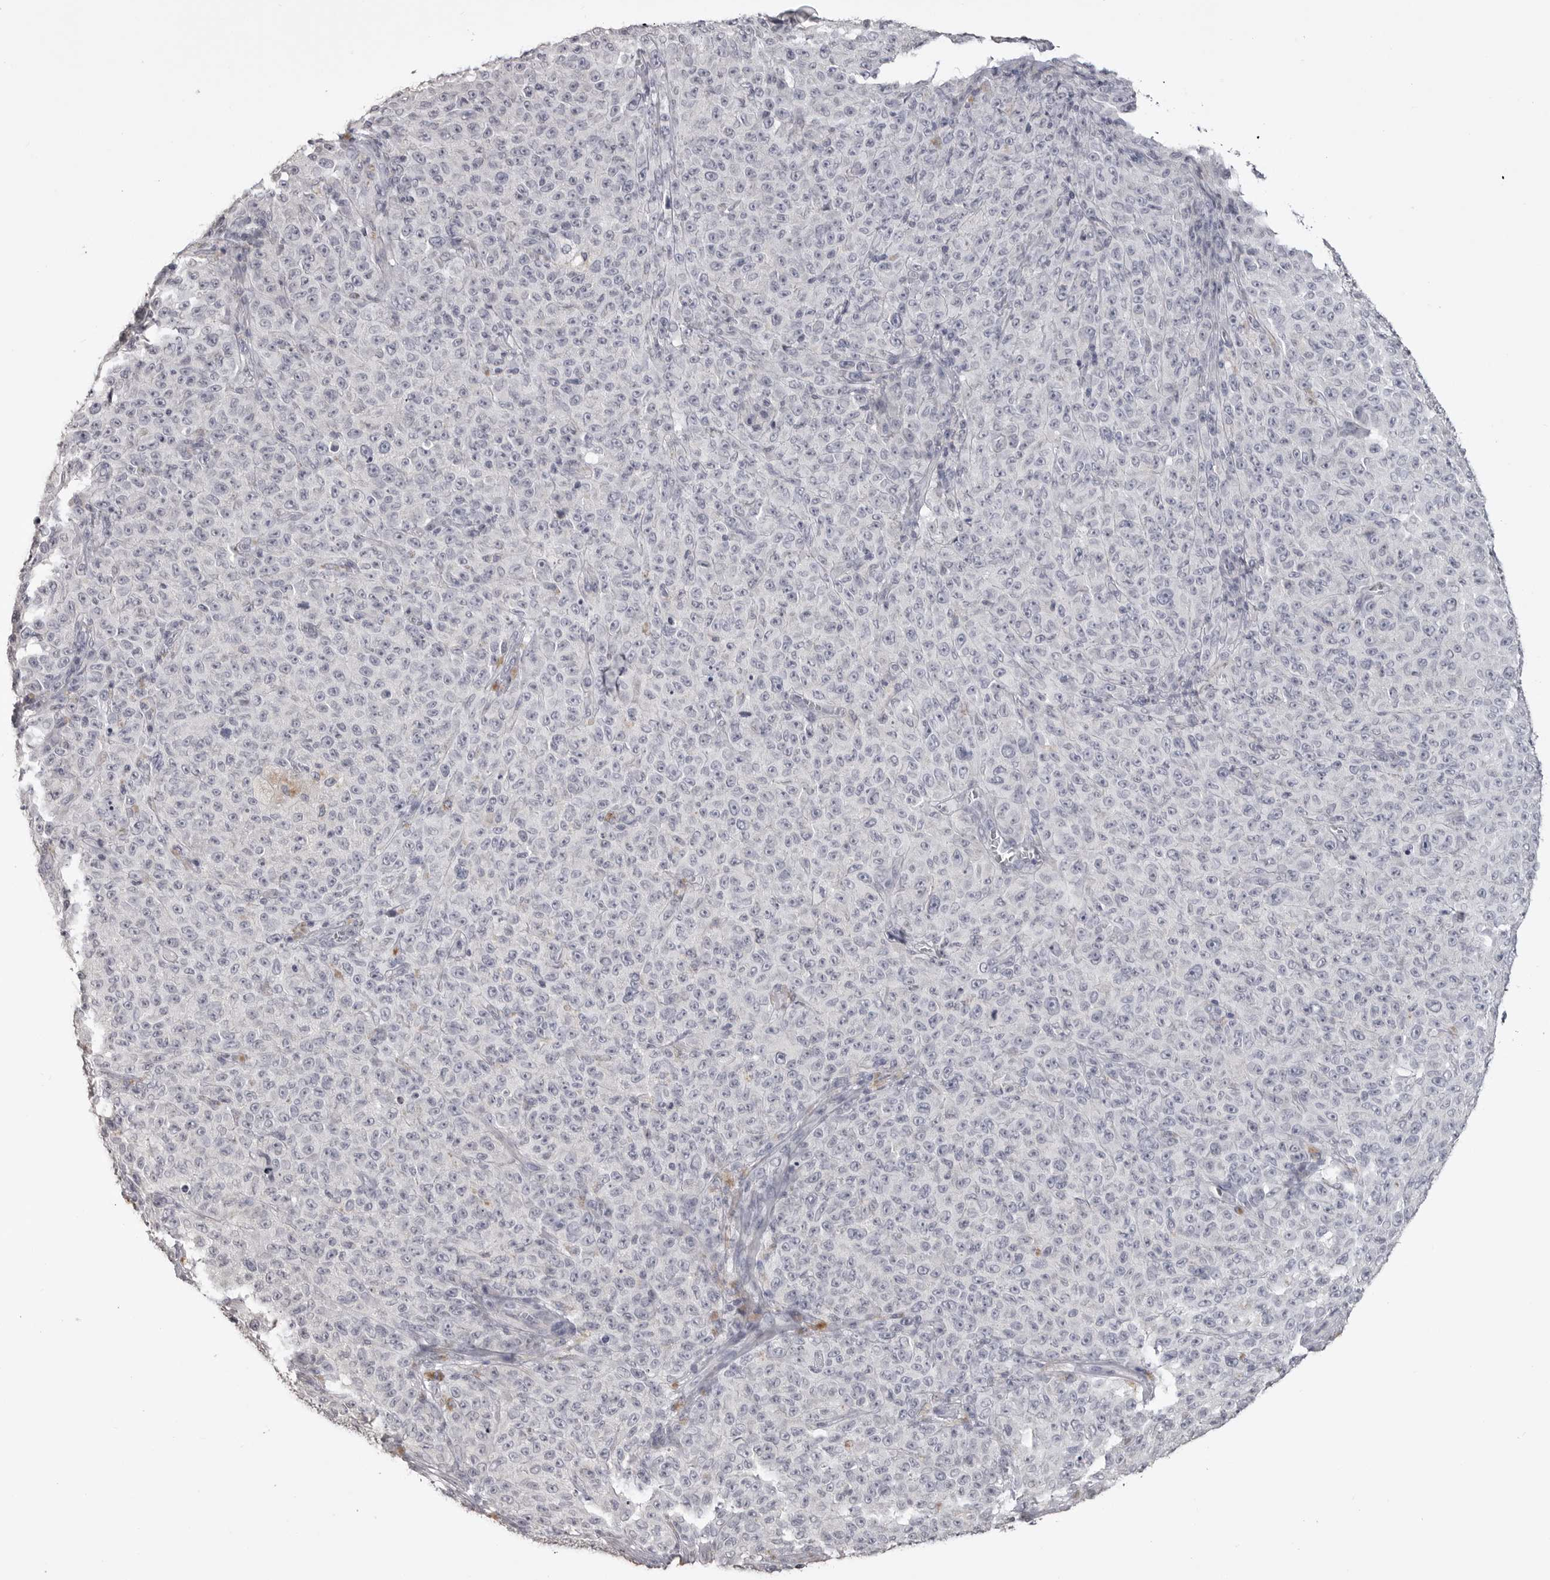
{"staining": {"intensity": "negative", "quantity": "none", "location": "none"}, "tissue": "melanoma", "cell_type": "Tumor cells", "image_type": "cancer", "snomed": [{"axis": "morphology", "description": "Malignant melanoma, NOS"}, {"axis": "topography", "description": "Skin"}], "caption": "Protein analysis of melanoma reveals no significant staining in tumor cells. Brightfield microscopy of immunohistochemistry stained with DAB (brown) and hematoxylin (blue), captured at high magnification.", "gene": "GPN2", "patient": {"sex": "female", "age": 82}}